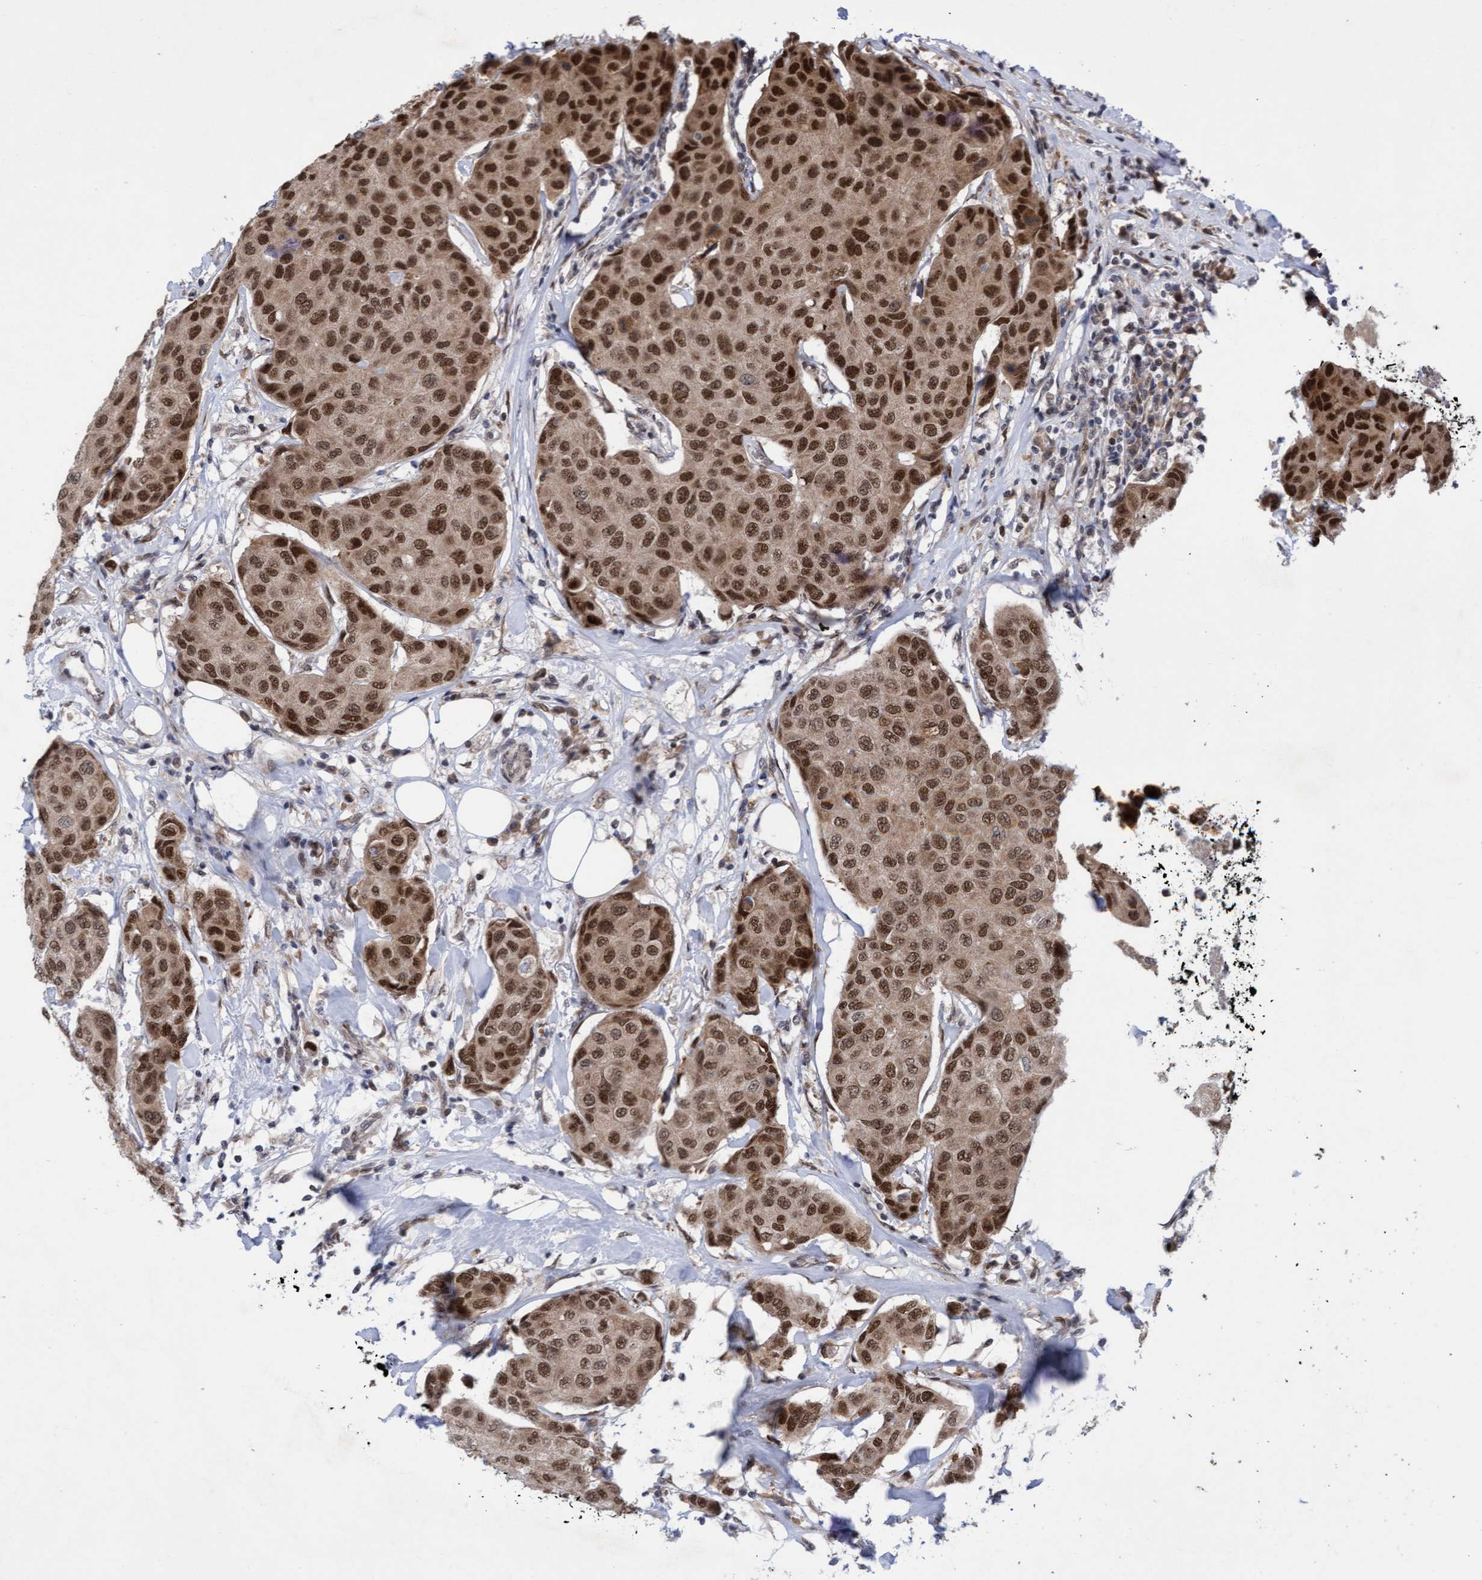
{"staining": {"intensity": "strong", "quantity": ">75%", "location": "cytoplasmic/membranous,nuclear"}, "tissue": "breast cancer", "cell_type": "Tumor cells", "image_type": "cancer", "snomed": [{"axis": "morphology", "description": "Duct carcinoma"}, {"axis": "topography", "description": "Breast"}], "caption": "Tumor cells demonstrate strong cytoplasmic/membranous and nuclear staining in about >75% of cells in breast cancer (invasive ductal carcinoma).", "gene": "TANC2", "patient": {"sex": "female", "age": 80}}